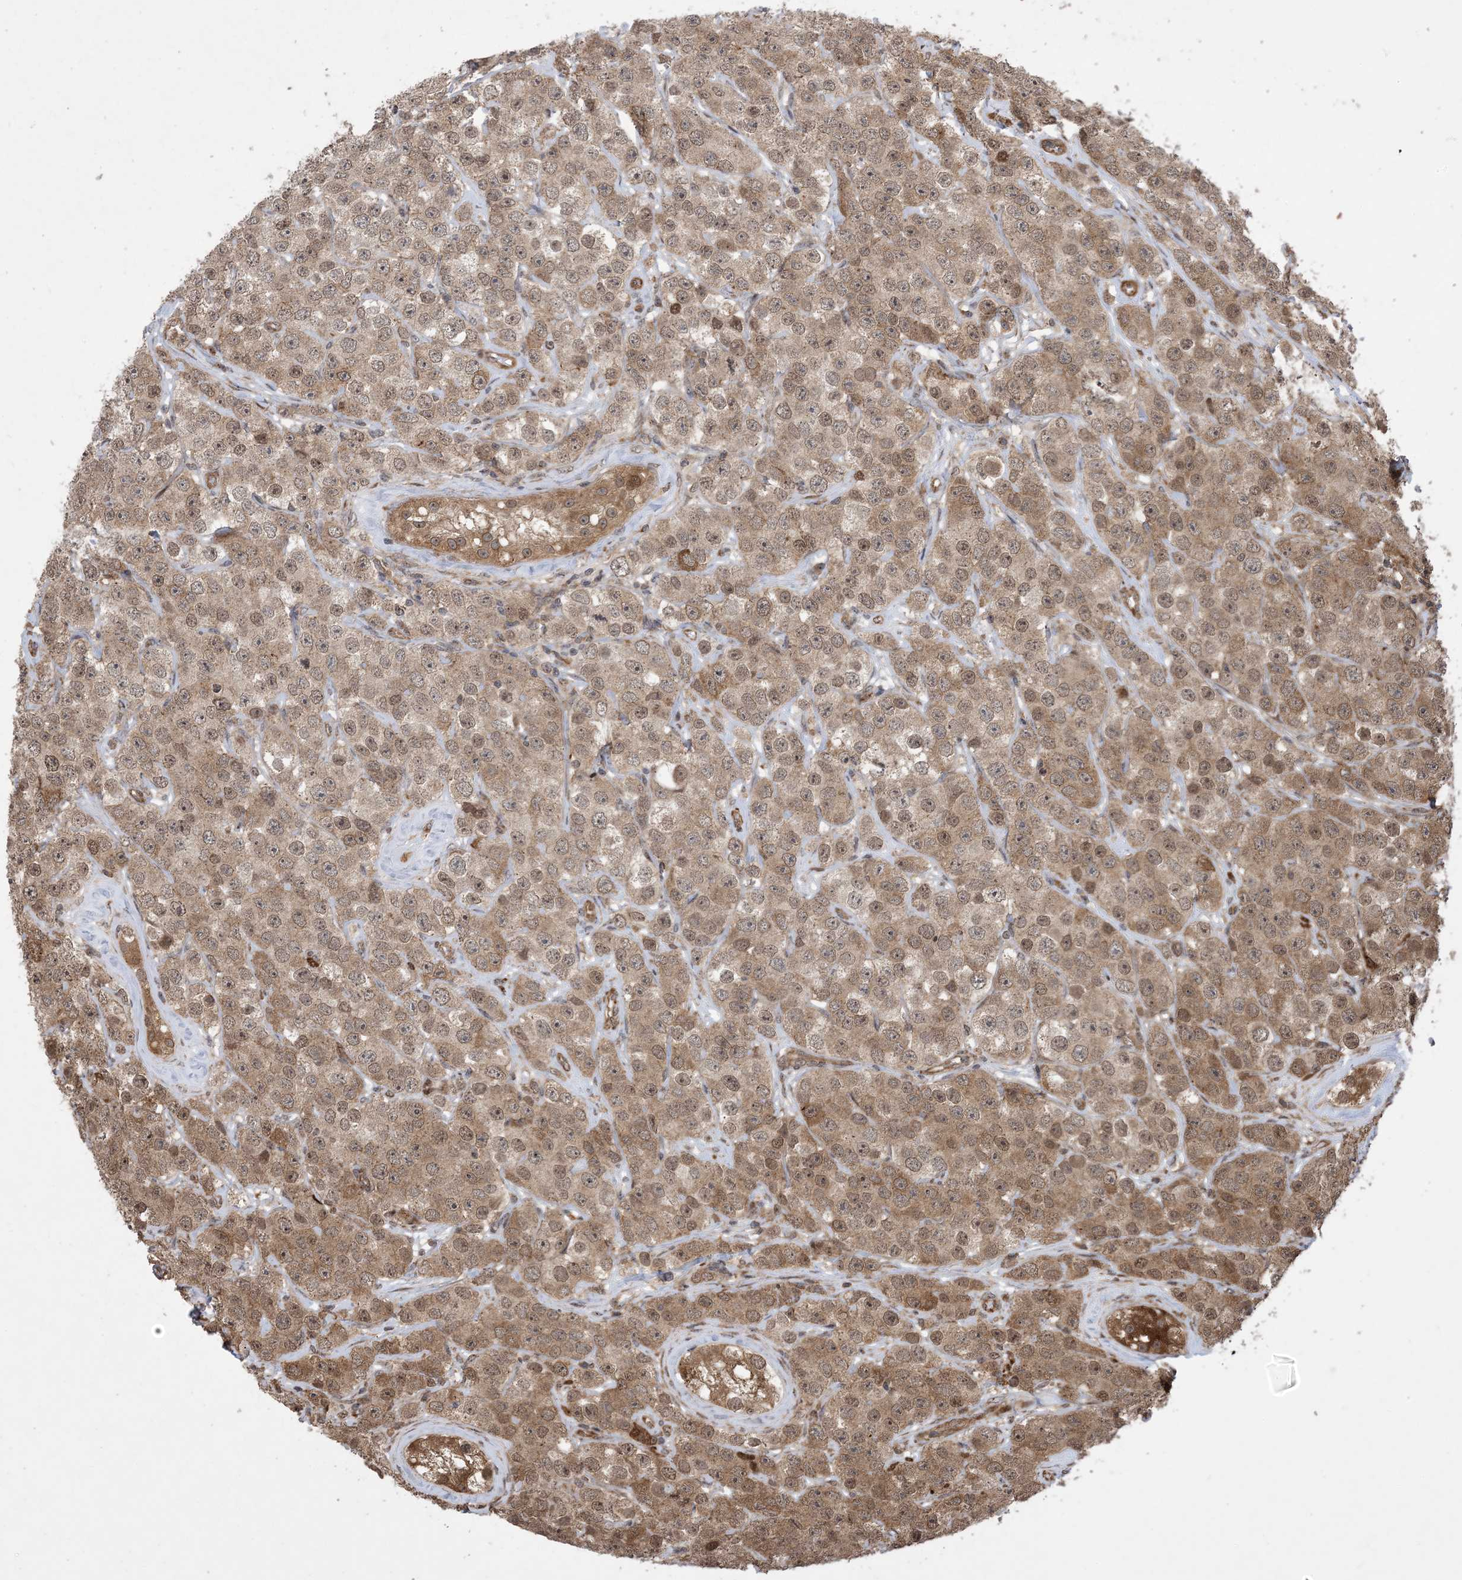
{"staining": {"intensity": "moderate", "quantity": ">75%", "location": "cytoplasmic/membranous,nuclear"}, "tissue": "testis cancer", "cell_type": "Tumor cells", "image_type": "cancer", "snomed": [{"axis": "morphology", "description": "Seminoma, NOS"}, {"axis": "topography", "description": "Testis"}], "caption": "Approximately >75% of tumor cells in testis cancer (seminoma) display moderate cytoplasmic/membranous and nuclear protein positivity as visualized by brown immunohistochemical staining.", "gene": "ZNF511", "patient": {"sex": "male", "age": 28}}